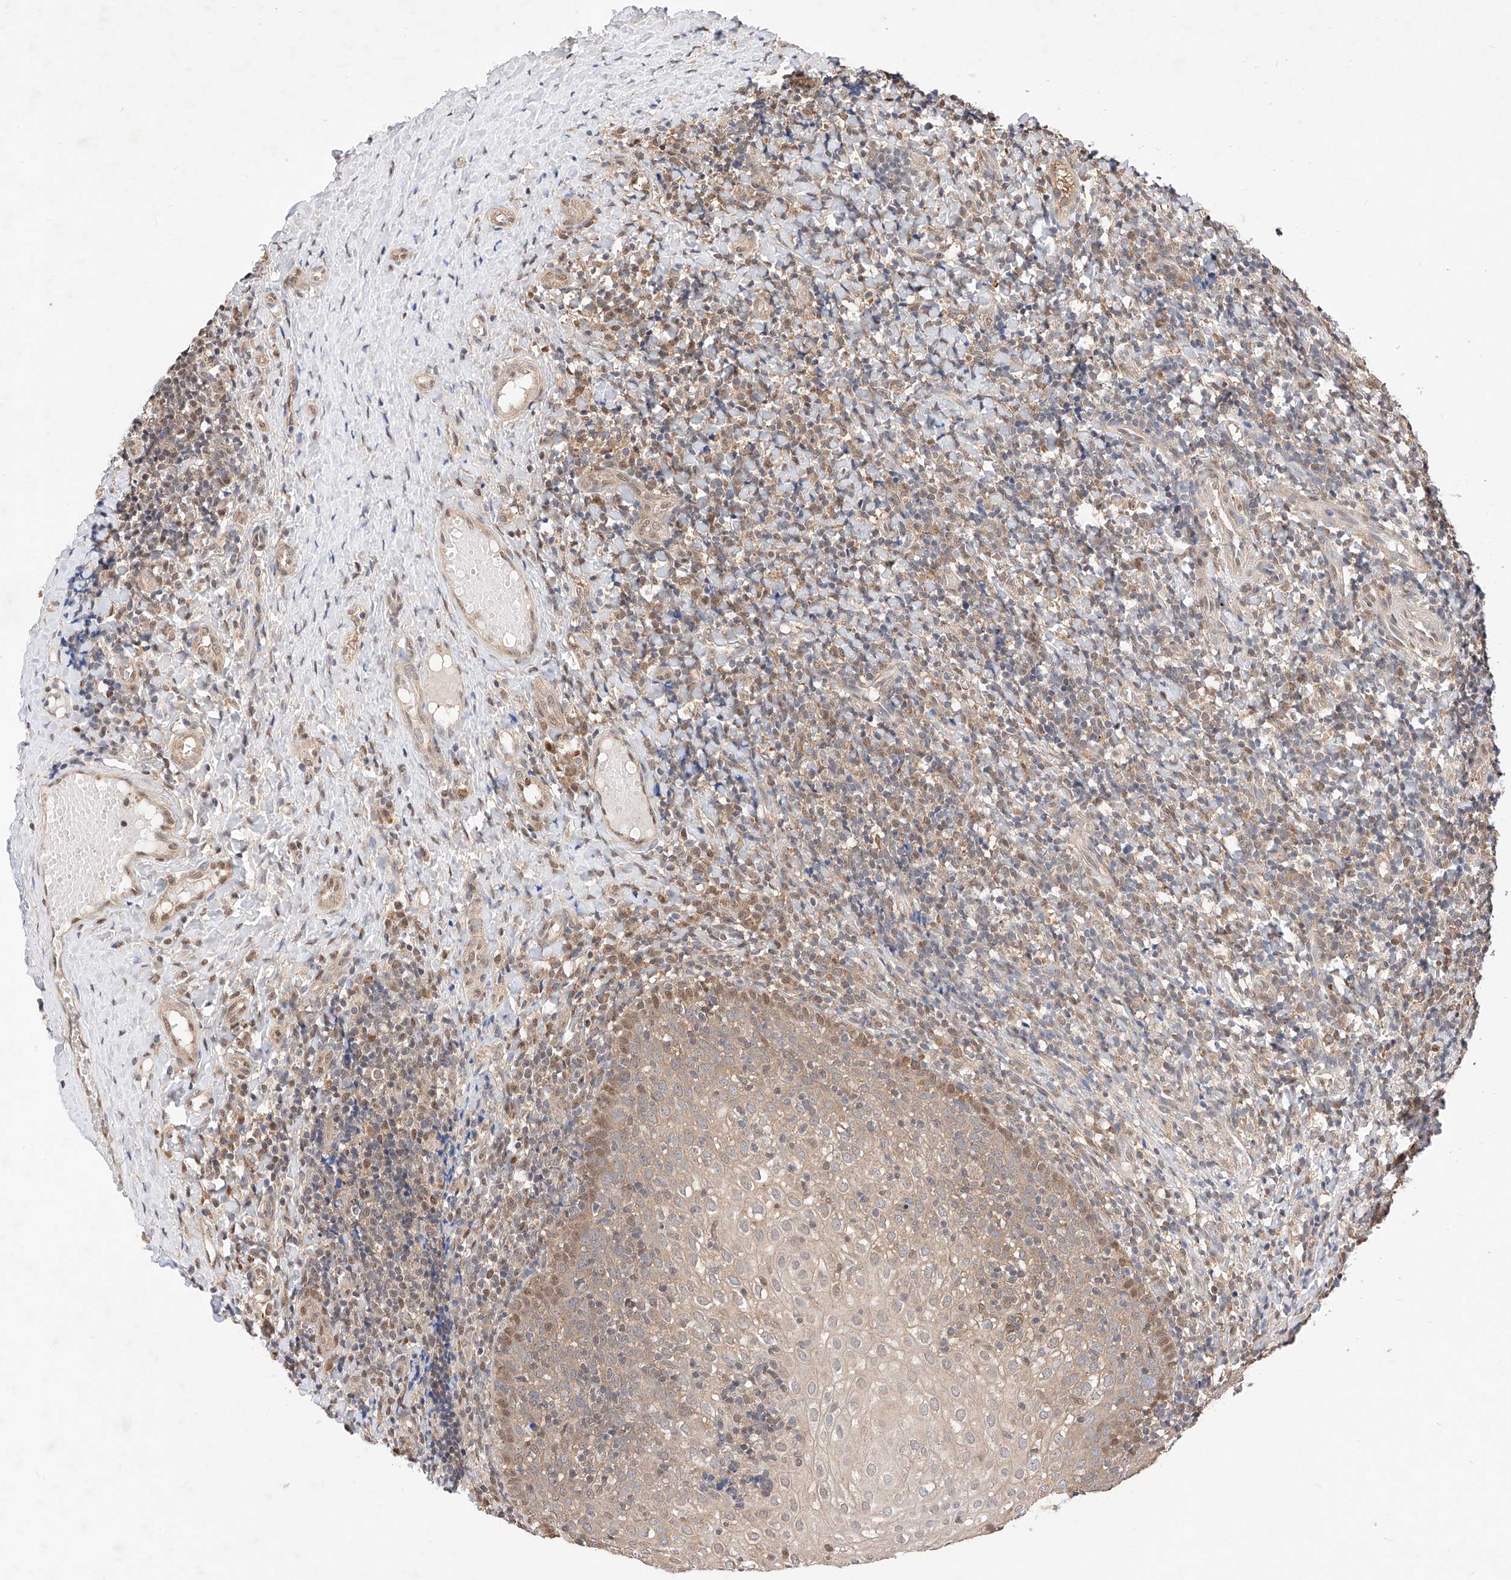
{"staining": {"intensity": "weak", "quantity": "<25%", "location": "cytoplasmic/membranous,nuclear"}, "tissue": "tonsil", "cell_type": "Germinal center cells", "image_type": "normal", "snomed": [{"axis": "morphology", "description": "Normal tissue, NOS"}, {"axis": "topography", "description": "Tonsil"}], "caption": "IHC photomicrograph of normal tonsil: tonsil stained with DAB (3,3'-diaminobenzidine) shows no significant protein staining in germinal center cells. (Immunohistochemistry (ihc), brightfield microscopy, high magnification).", "gene": "ZSCAN4", "patient": {"sex": "female", "age": 19}}